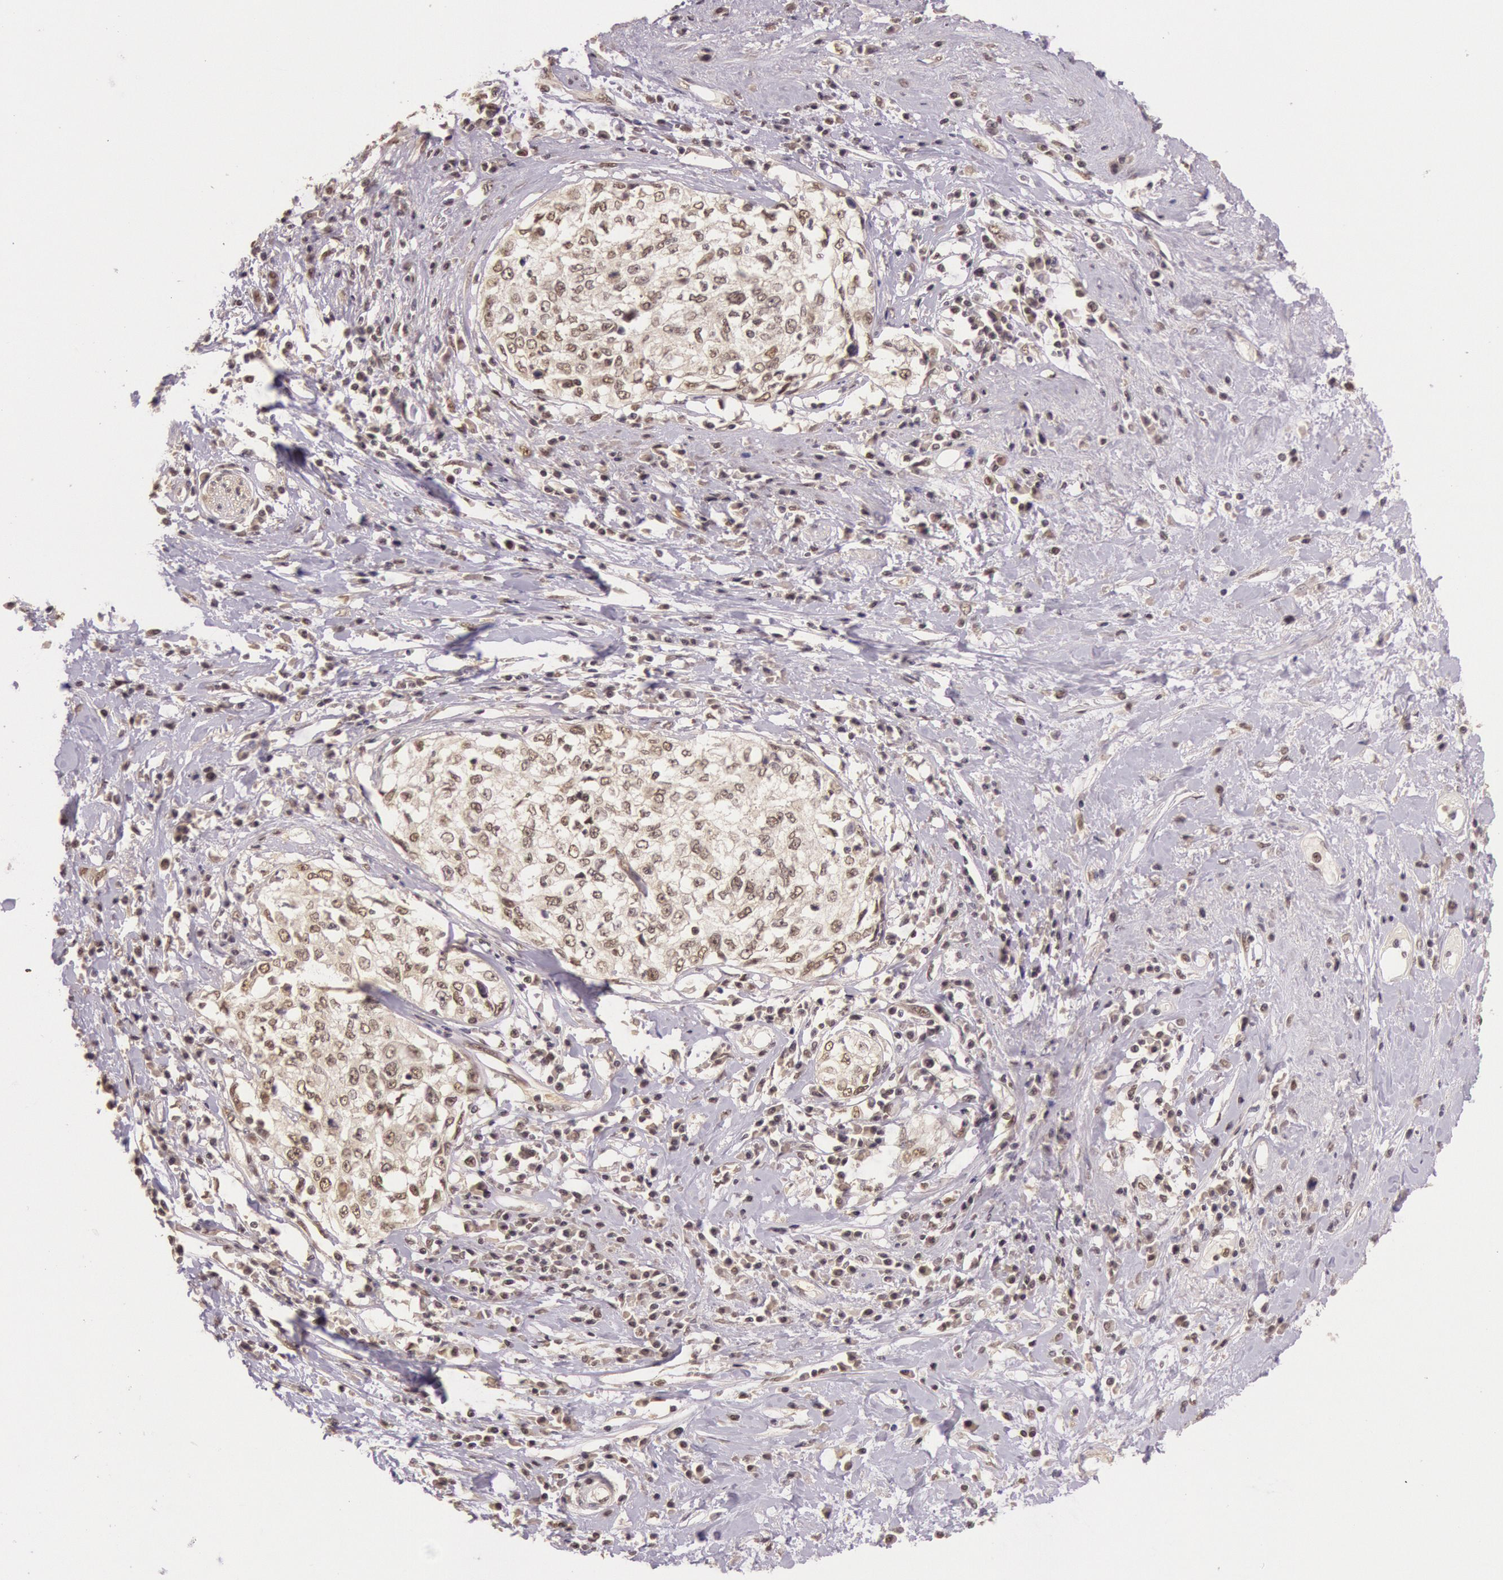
{"staining": {"intensity": "weak", "quantity": "25%-75%", "location": "cytoplasmic/membranous"}, "tissue": "cervical cancer", "cell_type": "Tumor cells", "image_type": "cancer", "snomed": [{"axis": "morphology", "description": "Squamous cell carcinoma, NOS"}, {"axis": "topography", "description": "Cervix"}], "caption": "Squamous cell carcinoma (cervical) tissue exhibits weak cytoplasmic/membranous expression in about 25%-75% of tumor cells, visualized by immunohistochemistry.", "gene": "RTL10", "patient": {"sex": "female", "age": 57}}